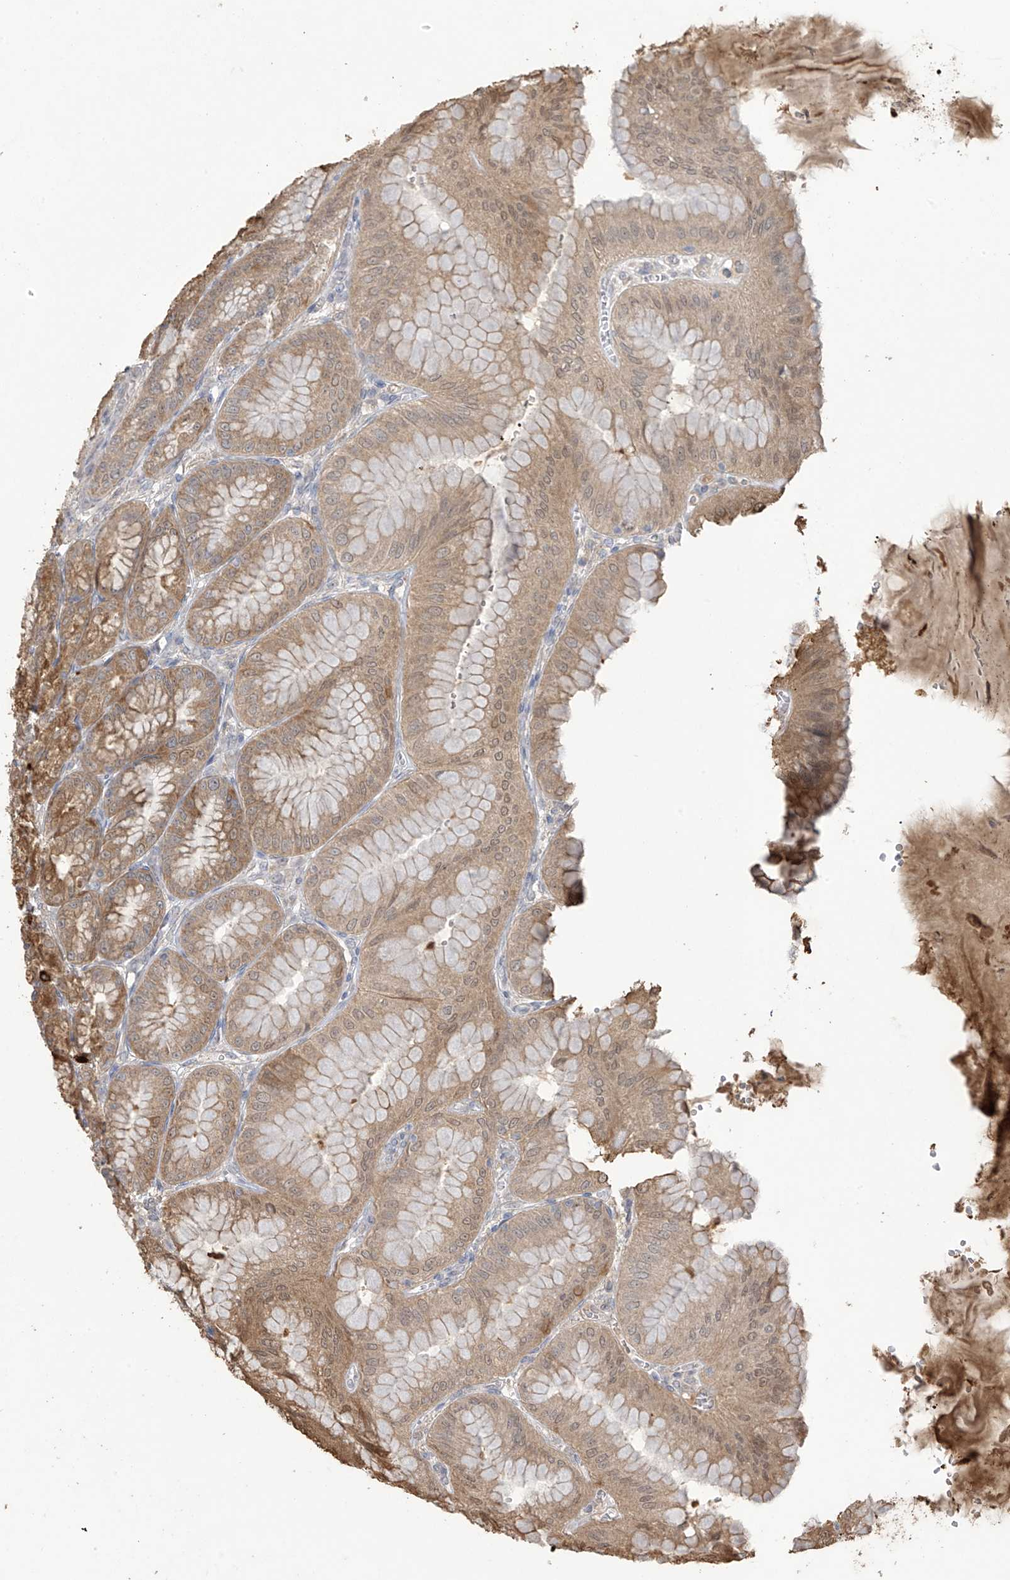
{"staining": {"intensity": "moderate", "quantity": ">75%", "location": "cytoplasmic/membranous,nuclear"}, "tissue": "stomach", "cell_type": "Glandular cells", "image_type": "normal", "snomed": [{"axis": "morphology", "description": "Normal tissue, NOS"}, {"axis": "topography", "description": "Stomach, lower"}], "caption": "Stomach stained with DAB (3,3'-diaminobenzidine) immunohistochemistry (IHC) demonstrates medium levels of moderate cytoplasmic/membranous,nuclear expression in about >75% of glandular cells.", "gene": "SLFN14", "patient": {"sex": "male", "age": 71}}